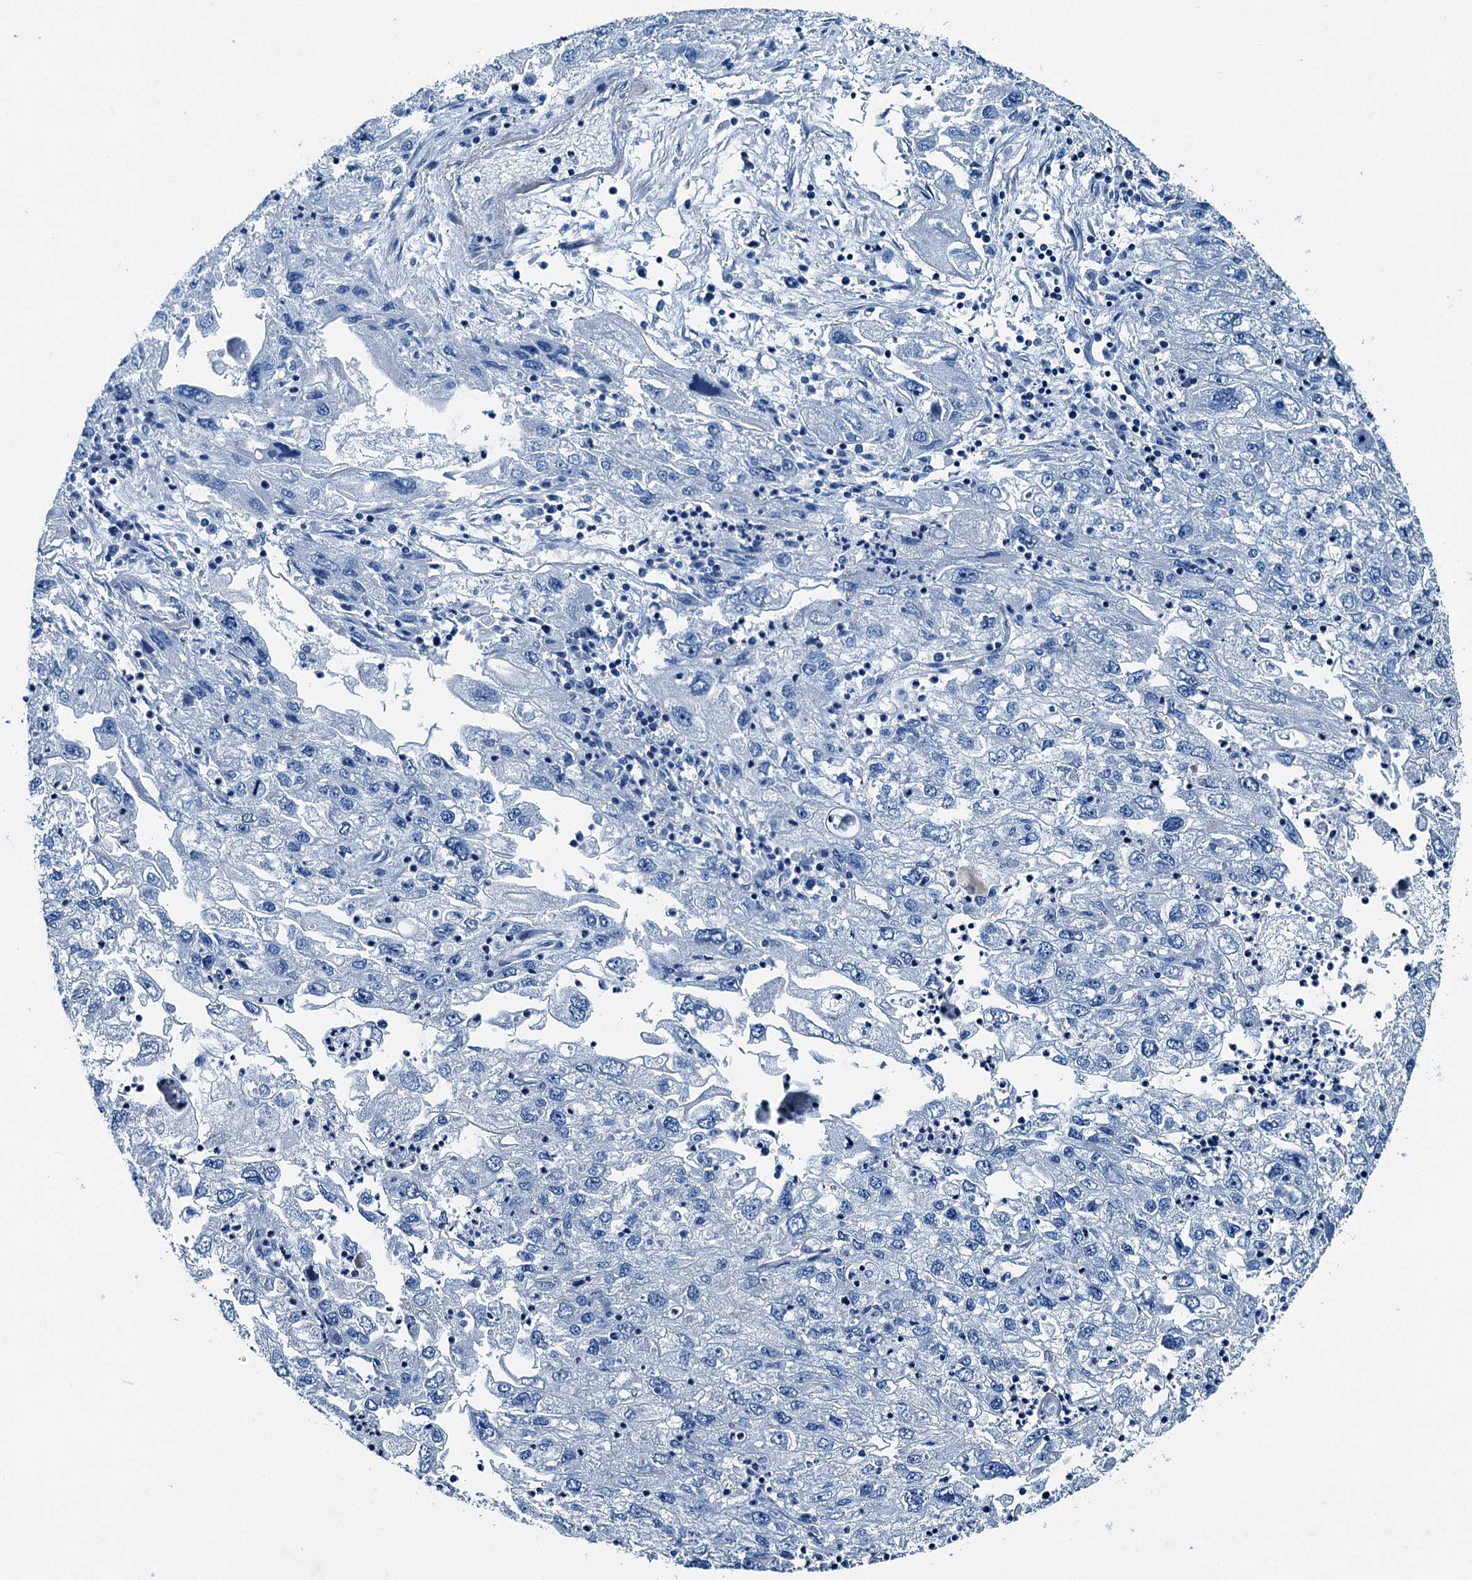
{"staining": {"intensity": "negative", "quantity": "none", "location": "none"}, "tissue": "endometrial cancer", "cell_type": "Tumor cells", "image_type": "cancer", "snomed": [{"axis": "morphology", "description": "Adenocarcinoma, NOS"}, {"axis": "topography", "description": "Endometrium"}], "caption": "This is a image of IHC staining of endometrial cancer (adenocarcinoma), which shows no staining in tumor cells.", "gene": "RAB3IL1", "patient": {"sex": "female", "age": 49}}